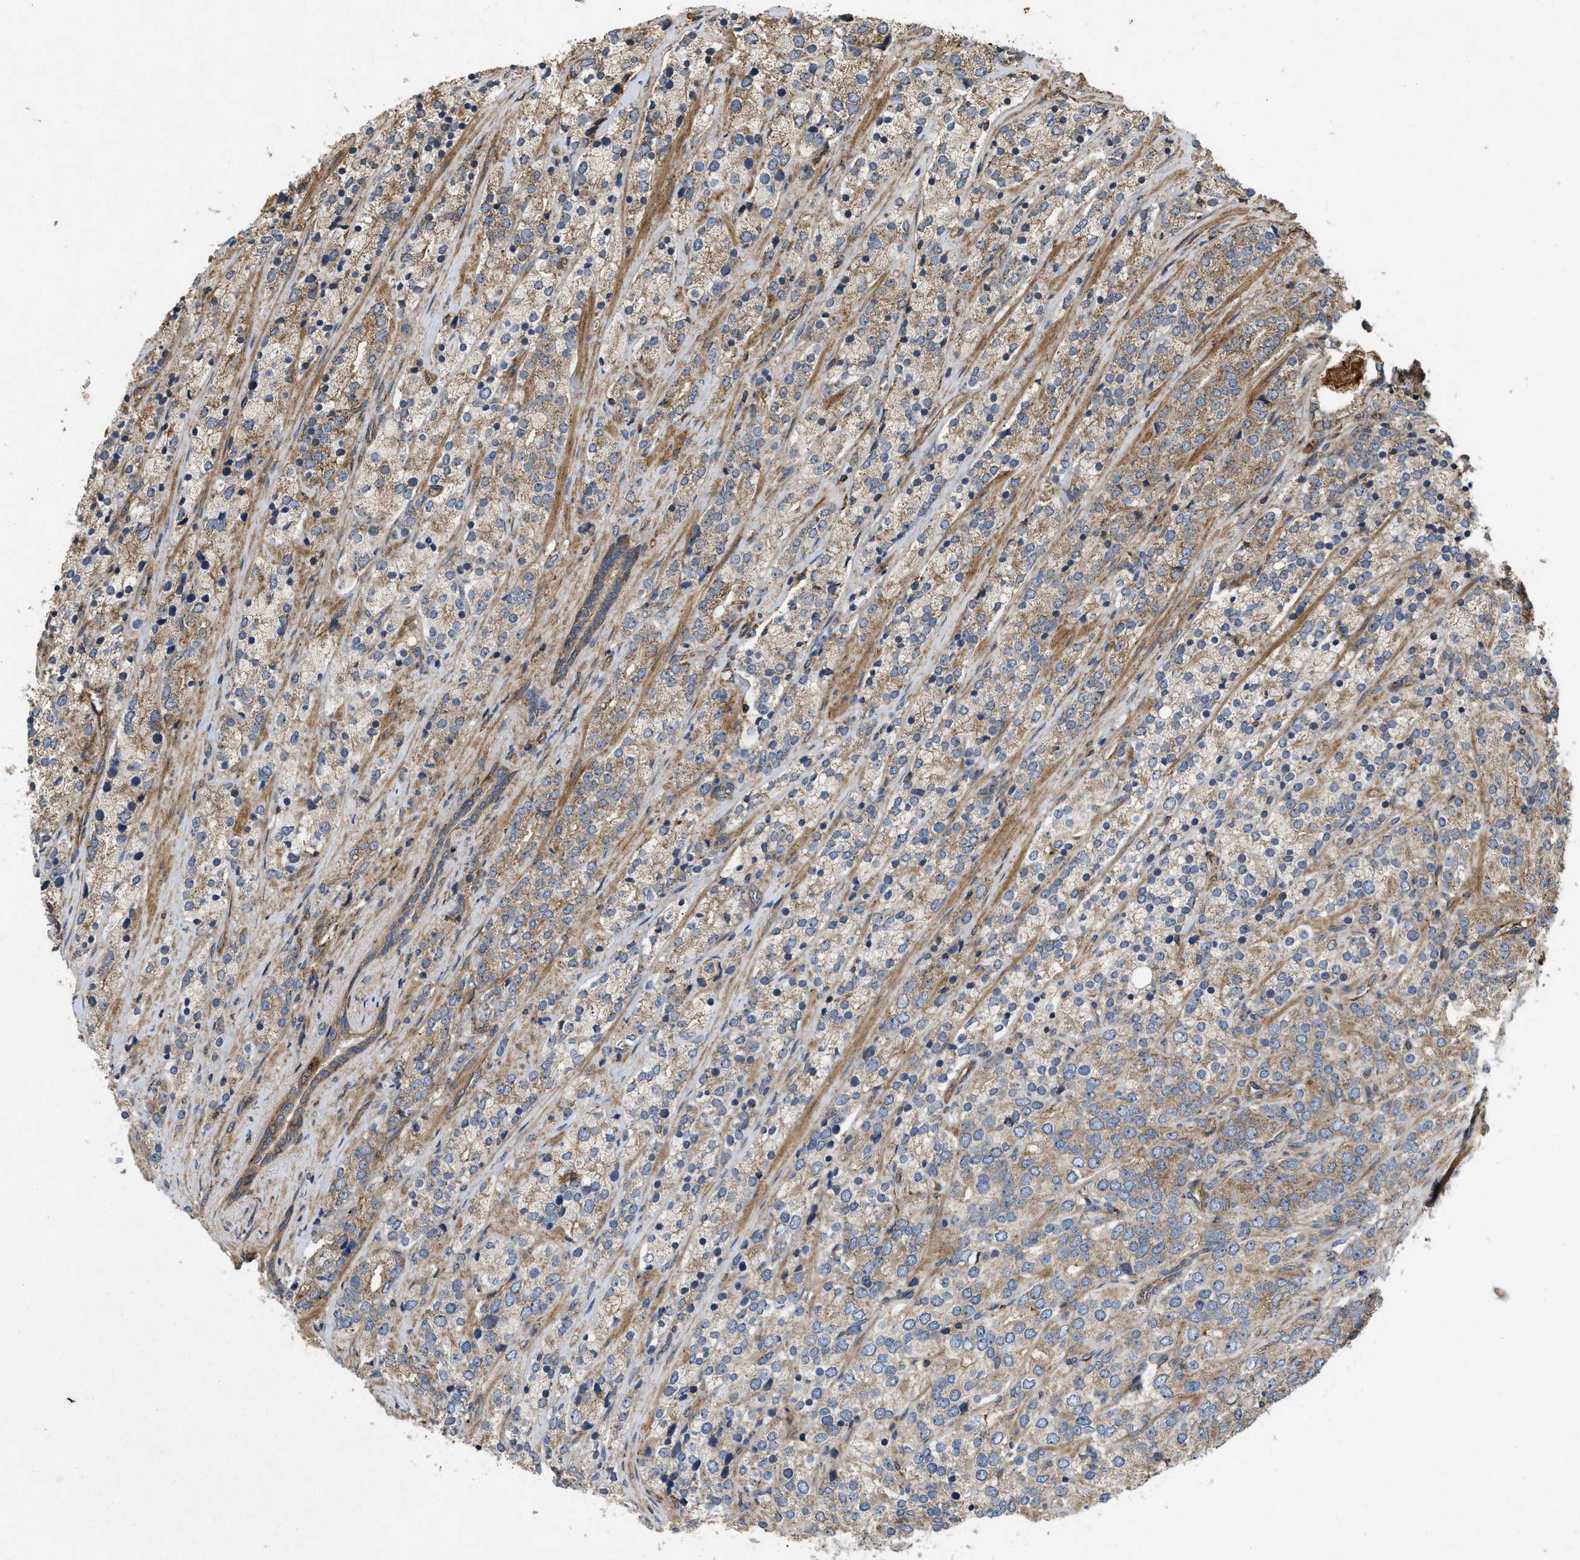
{"staining": {"intensity": "moderate", "quantity": ">75%", "location": "cytoplasmic/membranous"}, "tissue": "prostate cancer", "cell_type": "Tumor cells", "image_type": "cancer", "snomed": [{"axis": "morphology", "description": "Adenocarcinoma, High grade"}, {"axis": "topography", "description": "Prostate"}], "caption": "Approximately >75% of tumor cells in adenocarcinoma (high-grade) (prostate) display moderate cytoplasmic/membranous protein staining as visualized by brown immunohistochemical staining.", "gene": "GNB4", "patient": {"sex": "male", "age": 71}}